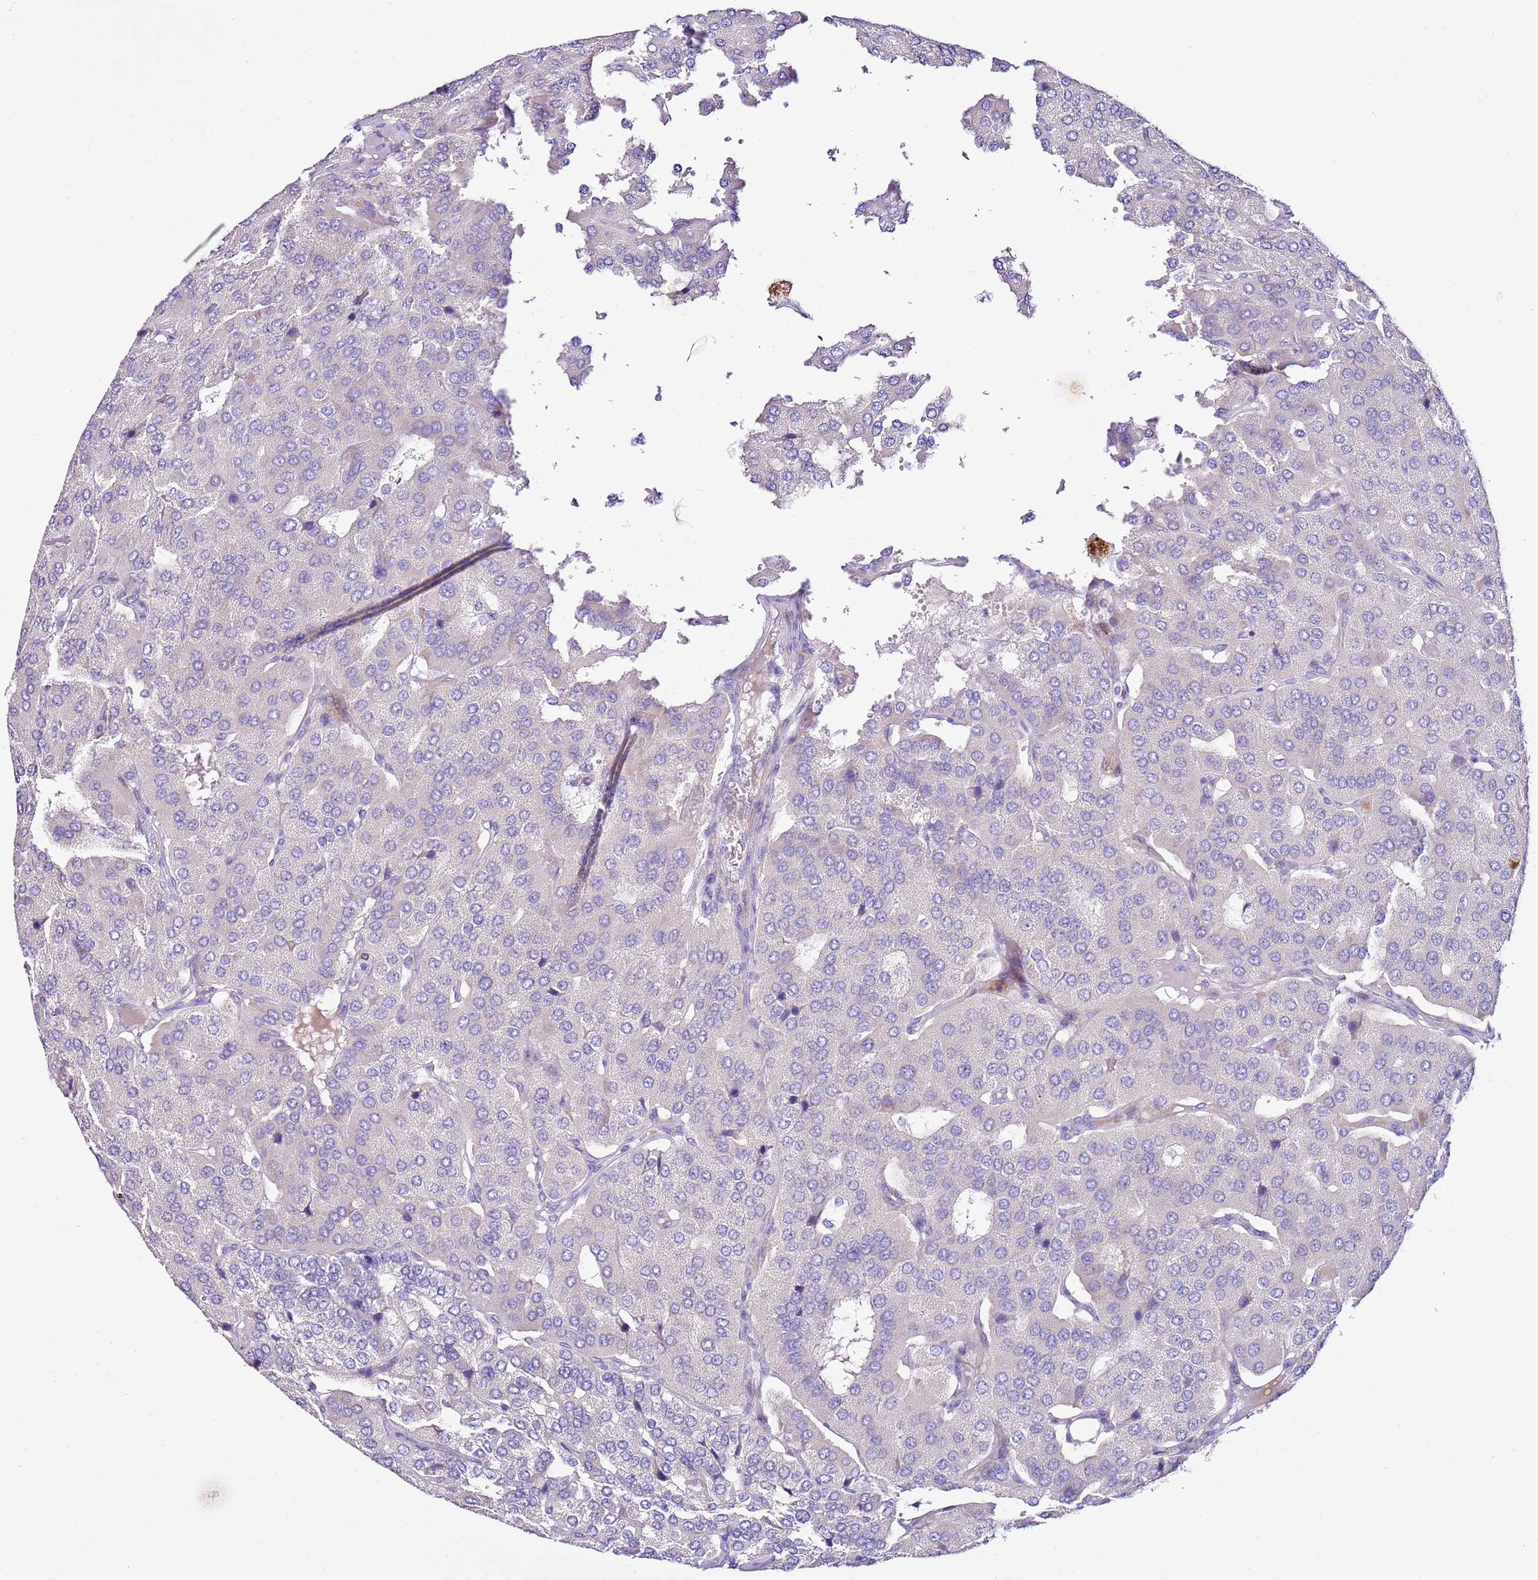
{"staining": {"intensity": "negative", "quantity": "none", "location": "none"}, "tissue": "parathyroid gland", "cell_type": "Glandular cells", "image_type": "normal", "snomed": [{"axis": "morphology", "description": "Normal tissue, NOS"}, {"axis": "morphology", "description": "Adenoma, NOS"}, {"axis": "topography", "description": "Parathyroid gland"}], "caption": "The micrograph exhibits no staining of glandular cells in normal parathyroid gland. (Immunohistochemistry (ihc), brightfield microscopy, high magnification).", "gene": "HGD", "patient": {"sex": "female", "age": 86}}